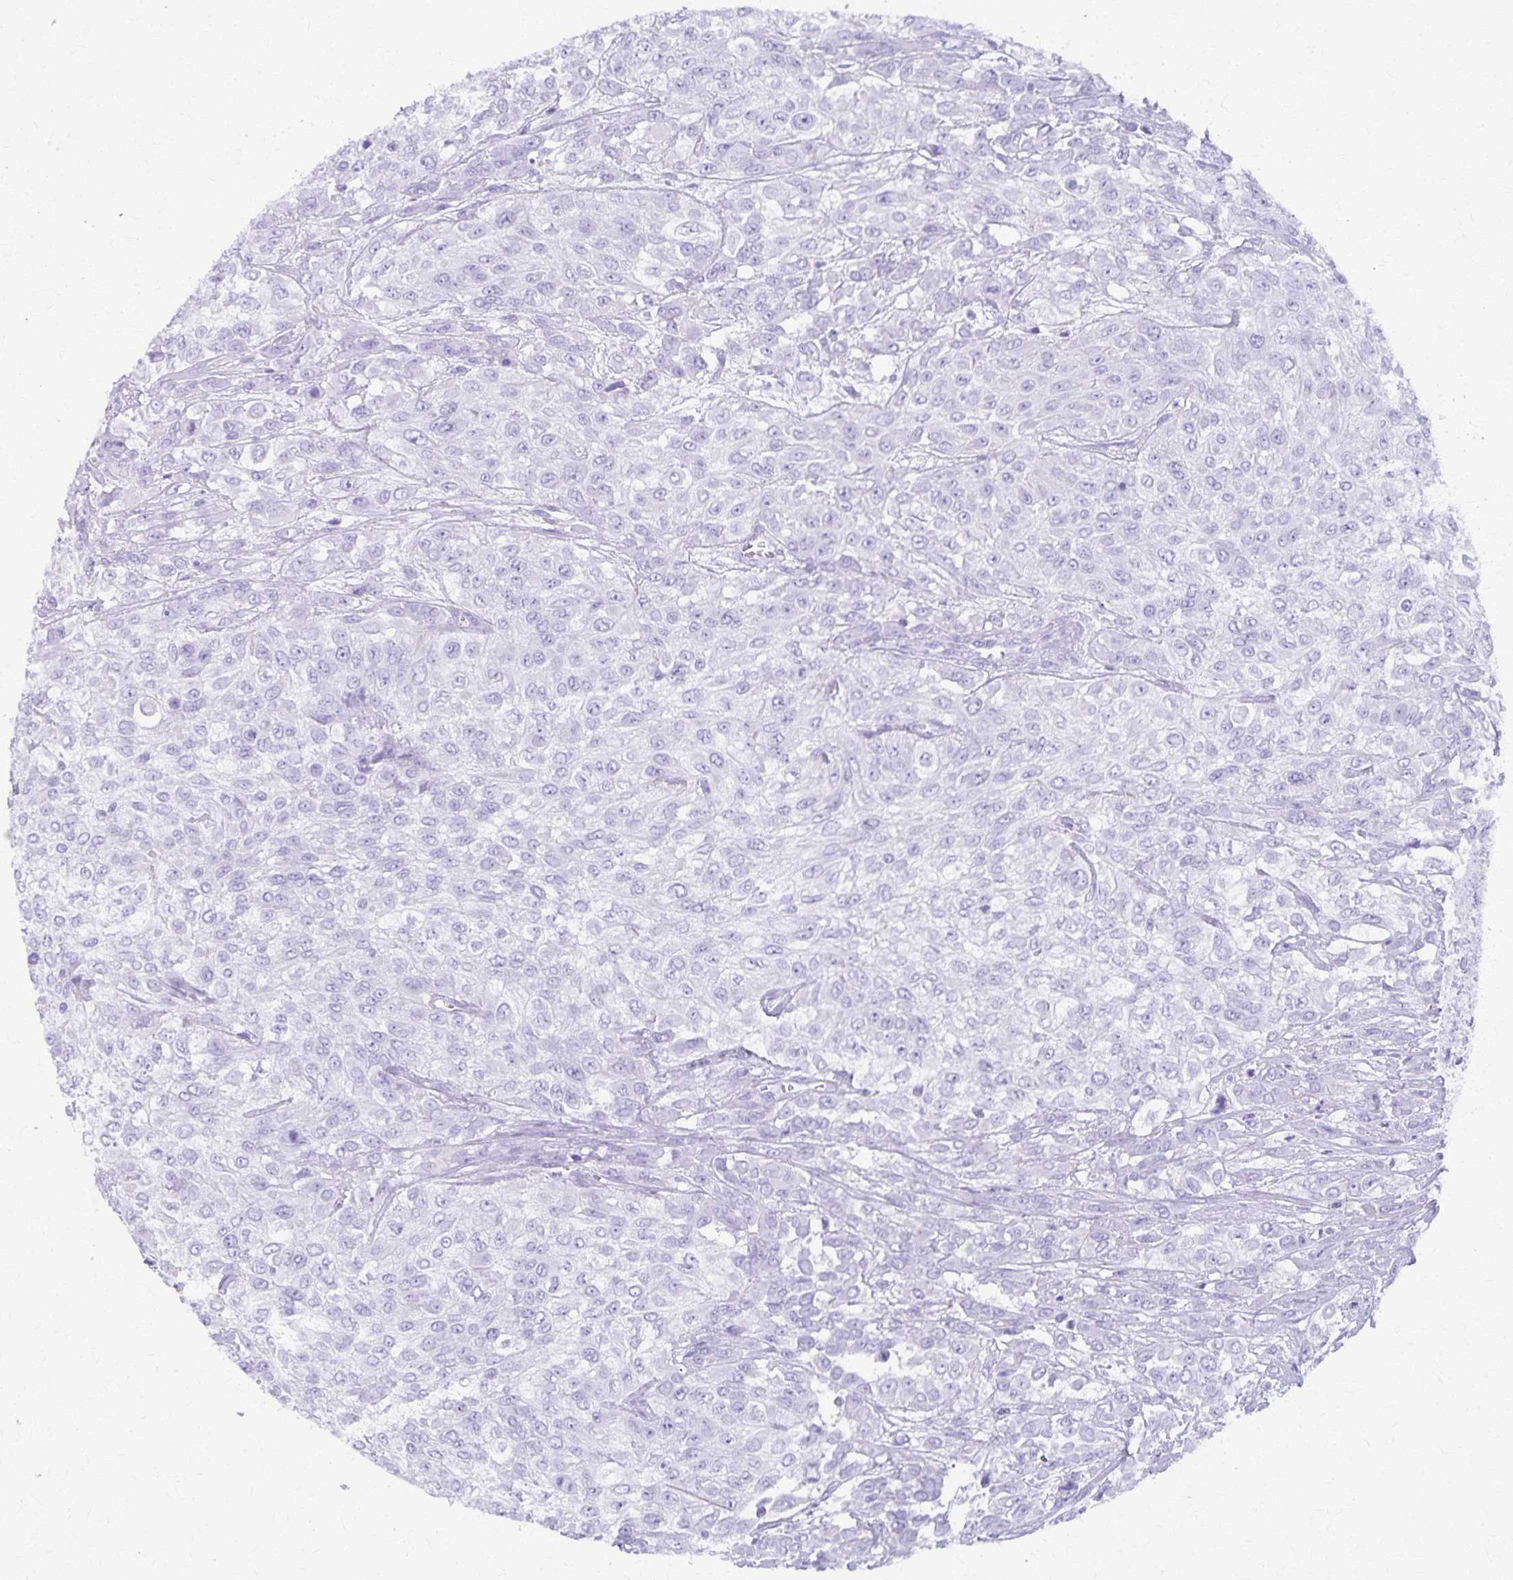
{"staining": {"intensity": "negative", "quantity": "none", "location": "none"}, "tissue": "urothelial cancer", "cell_type": "Tumor cells", "image_type": "cancer", "snomed": [{"axis": "morphology", "description": "Urothelial carcinoma, High grade"}, {"axis": "topography", "description": "Urinary bladder"}], "caption": "A high-resolution photomicrograph shows immunohistochemistry (IHC) staining of urothelial carcinoma (high-grade), which displays no significant staining in tumor cells.", "gene": "DEFA5", "patient": {"sex": "male", "age": 57}}